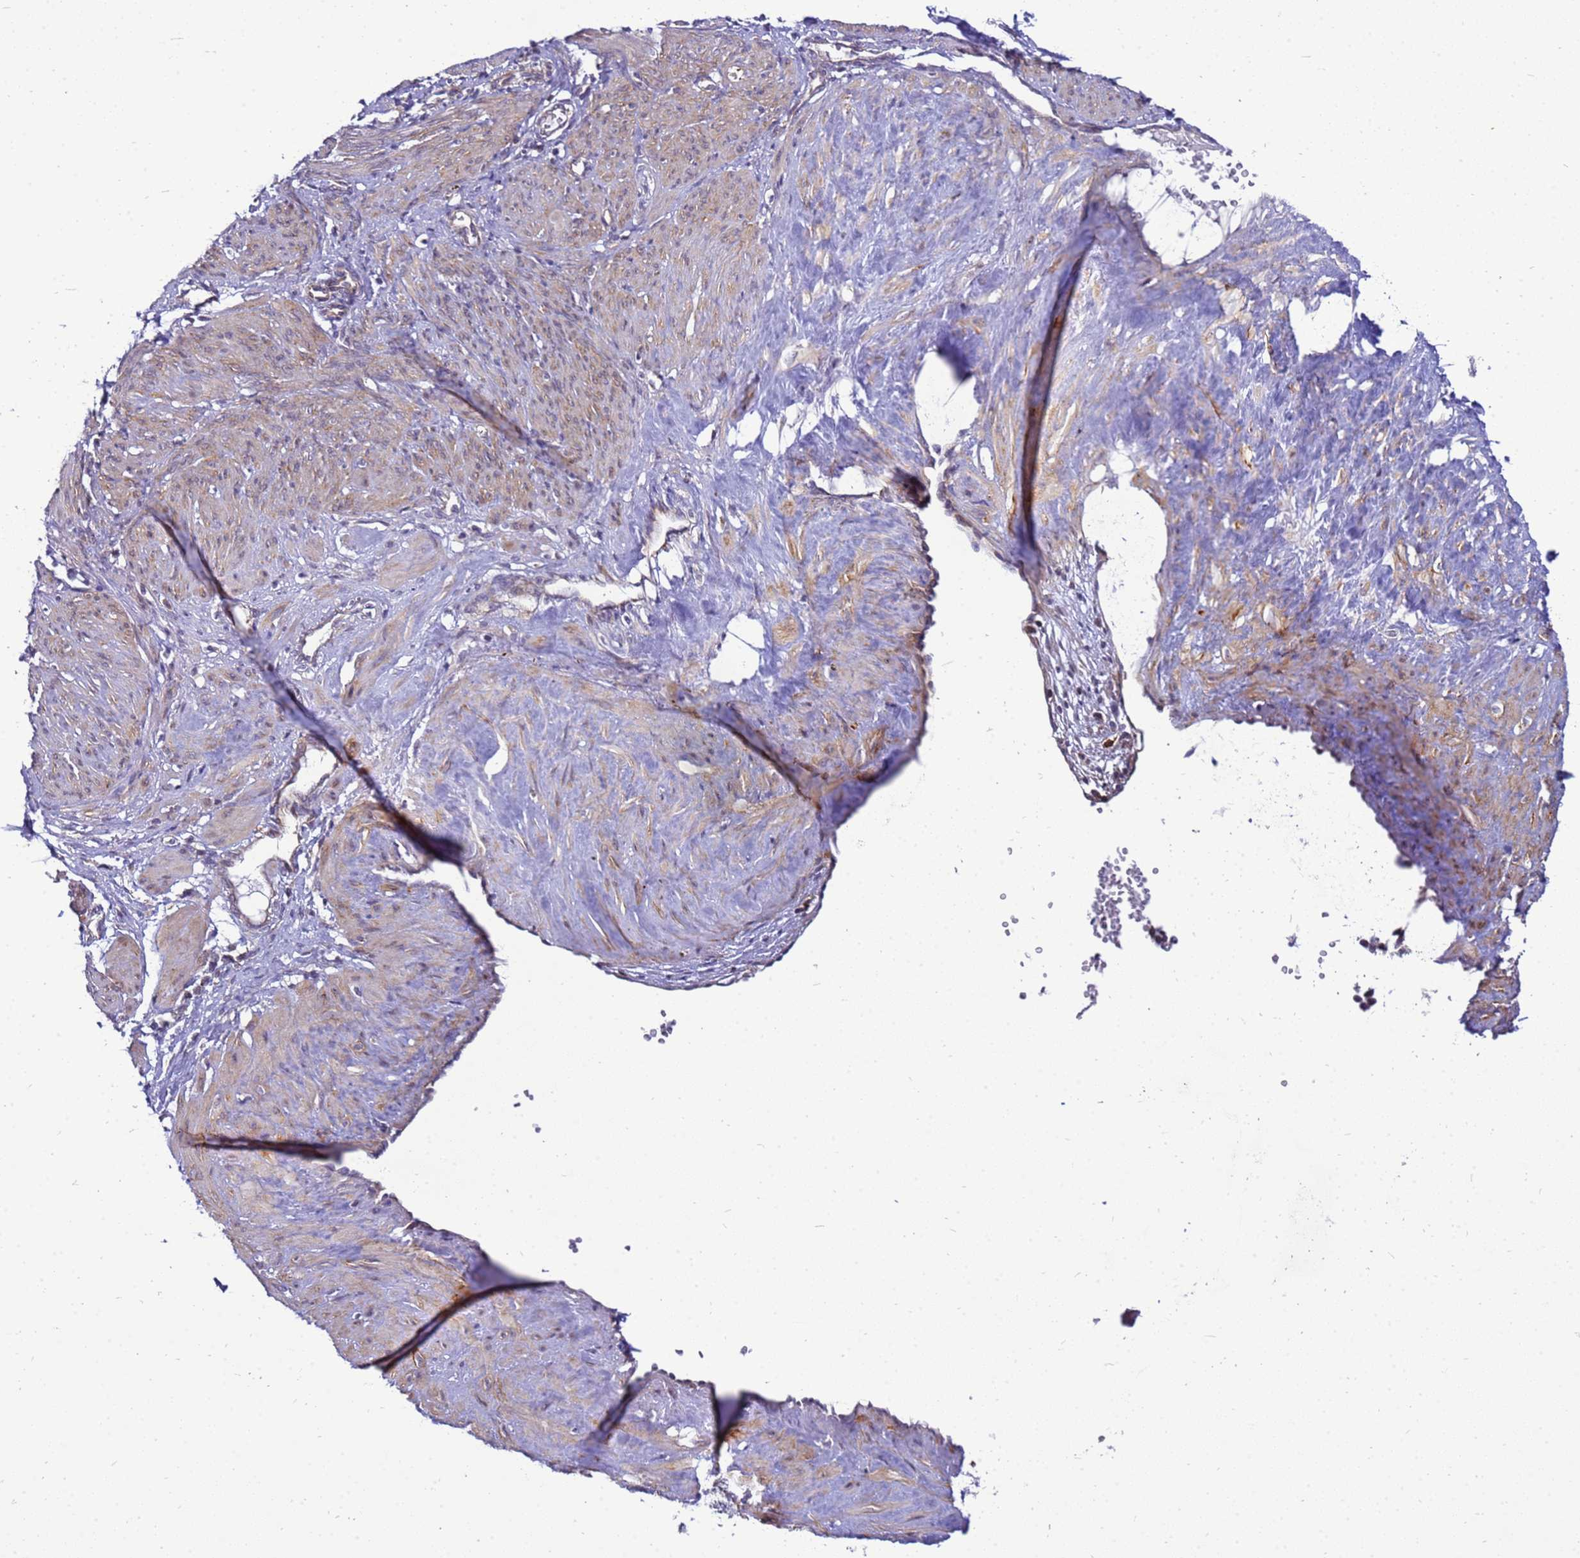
{"staining": {"intensity": "weak", "quantity": "25%-75%", "location": "cytoplasmic/membranous"}, "tissue": "smooth muscle", "cell_type": "Smooth muscle cells", "image_type": "normal", "snomed": [{"axis": "morphology", "description": "Normal tissue, NOS"}, {"axis": "topography", "description": "Endometrium"}], "caption": "Smooth muscle stained for a protein (brown) reveals weak cytoplasmic/membranous positive expression in approximately 25%-75% of smooth muscle cells.", "gene": "C12orf43", "patient": {"sex": "female", "age": 33}}